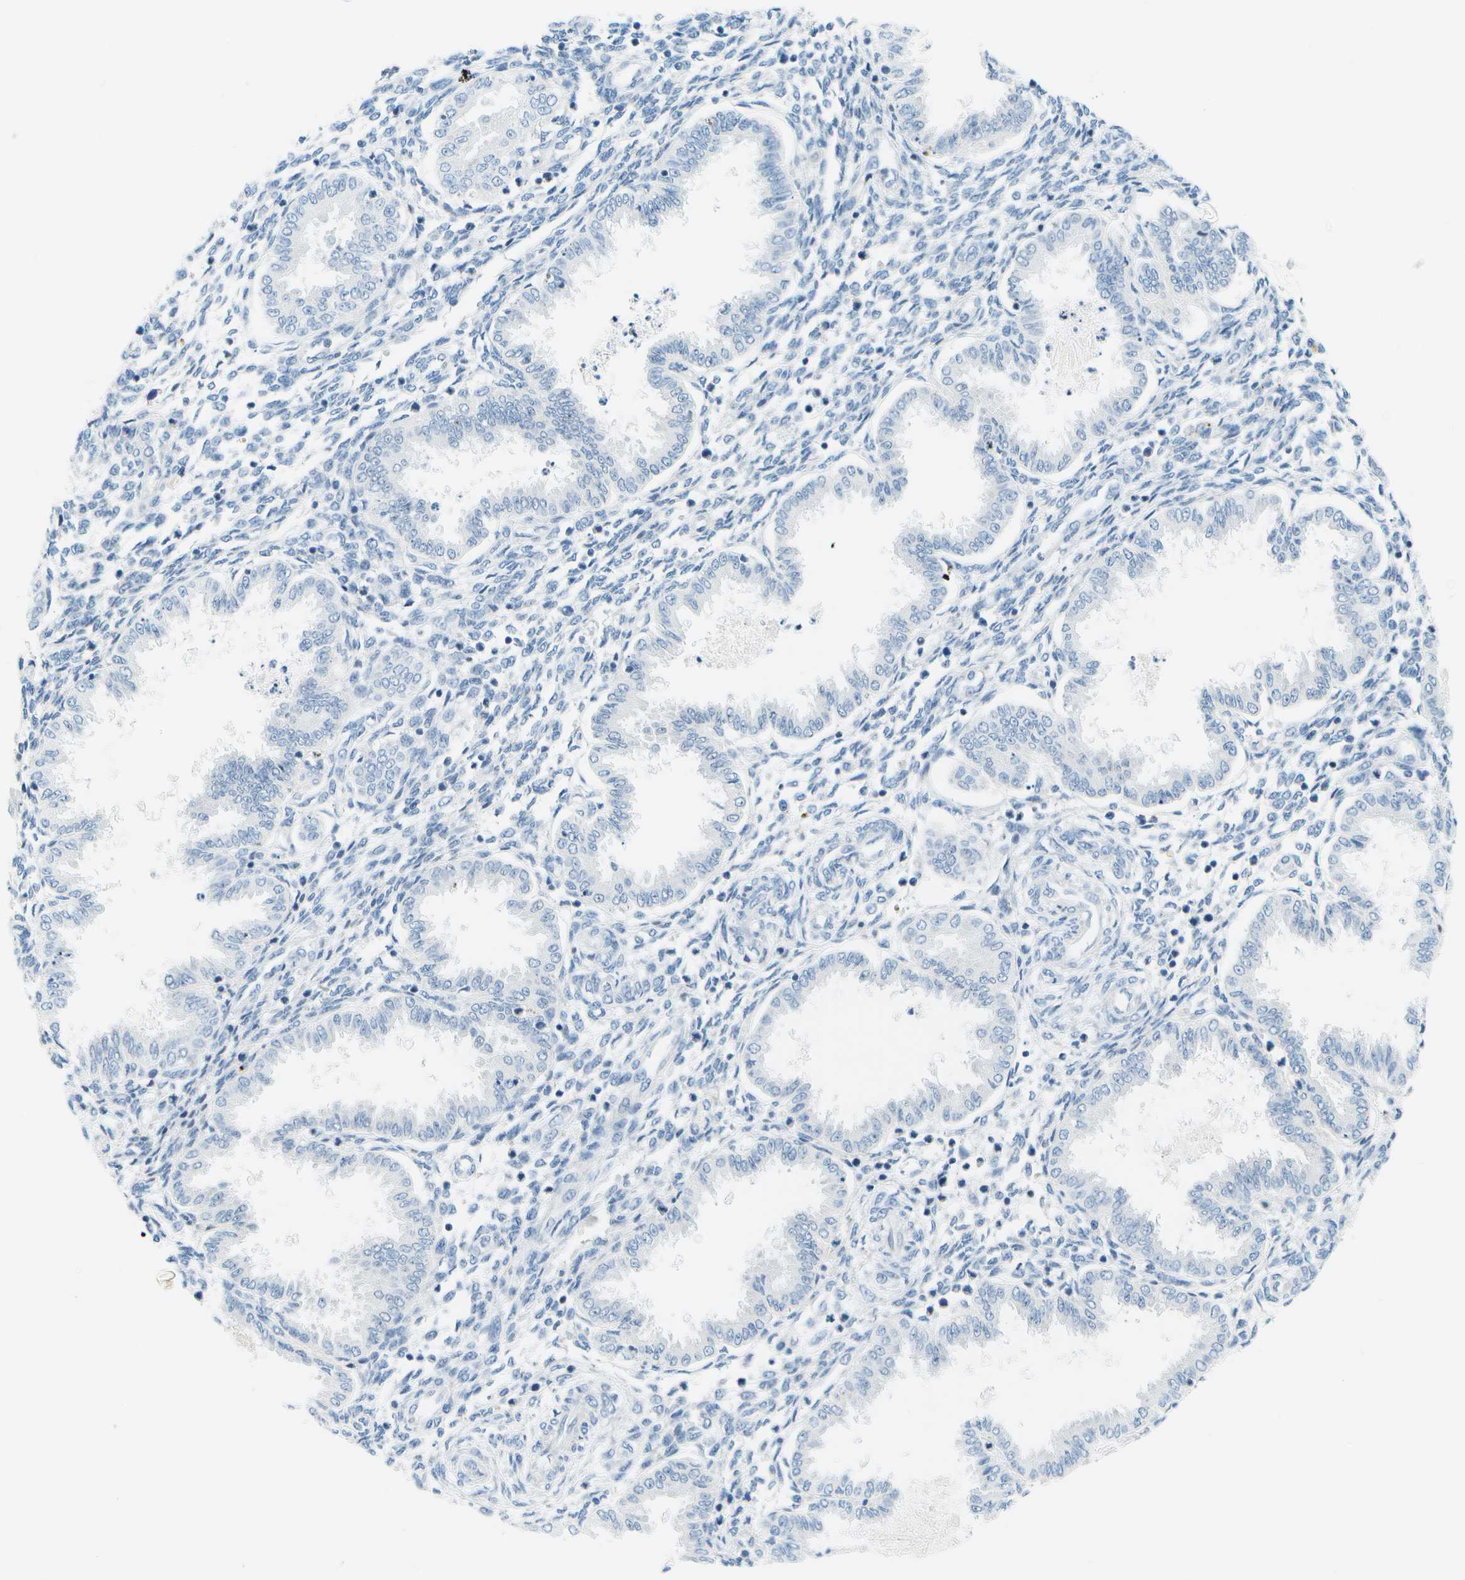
{"staining": {"intensity": "negative", "quantity": "none", "location": "none"}, "tissue": "endometrium", "cell_type": "Cells in endometrial stroma", "image_type": "normal", "snomed": [{"axis": "morphology", "description": "Normal tissue, NOS"}, {"axis": "topography", "description": "Endometrium"}], "caption": "Histopathology image shows no significant protein positivity in cells in endometrial stroma of unremarkable endometrium. (Immunohistochemistry, brightfield microscopy, high magnification).", "gene": "PITHD1", "patient": {"sex": "female", "age": 33}}